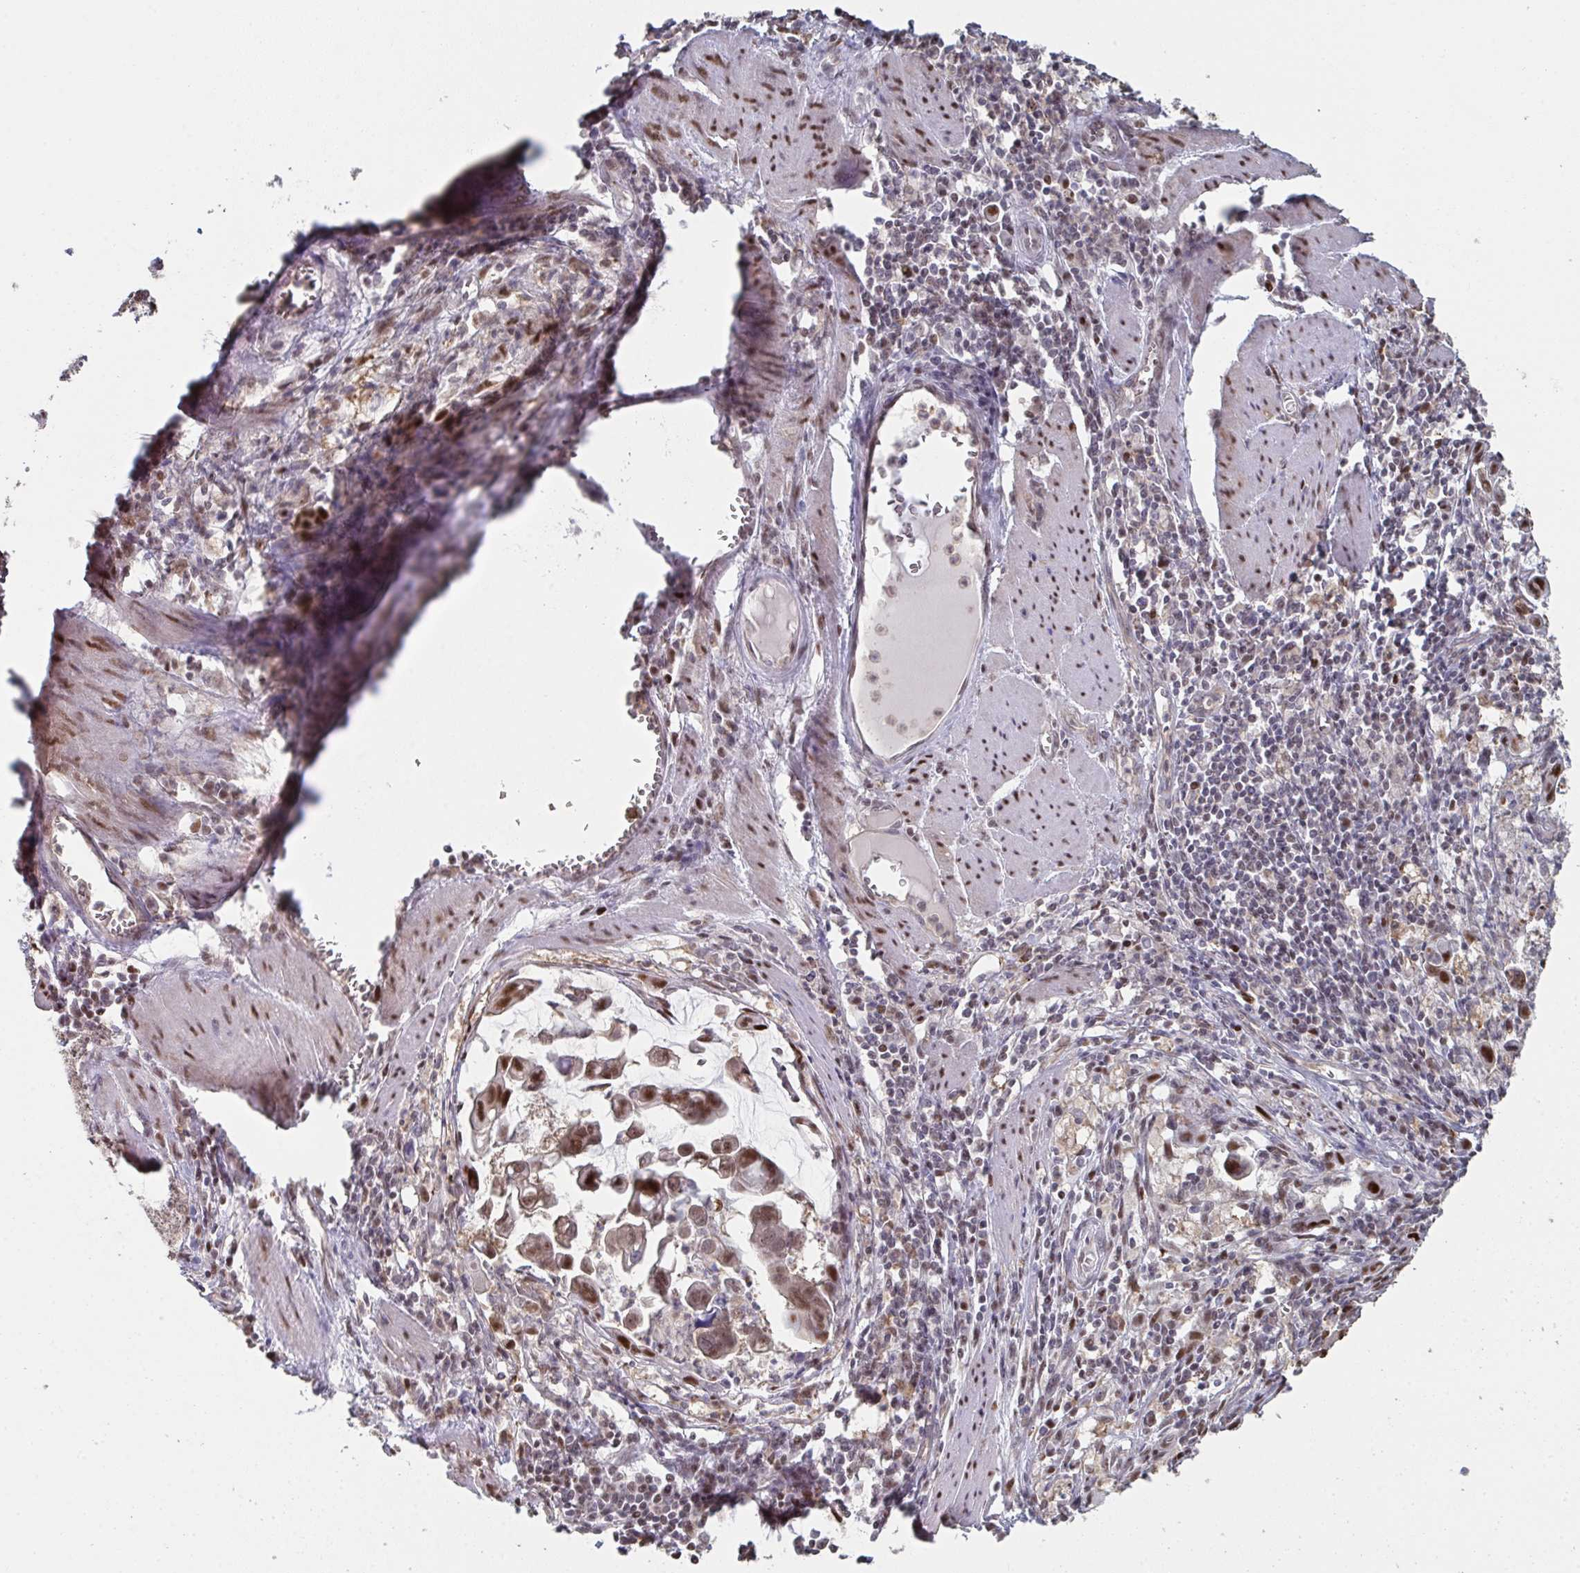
{"staining": {"intensity": "moderate", "quantity": "<25%", "location": "nuclear"}, "tissue": "stomach cancer", "cell_type": "Tumor cells", "image_type": "cancer", "snomed": [{"axis": "morphology", "description": "Adenocarcinoma, NOS"}, {"axis": "topography", "description": "Stomach, upper"}], "caption": "This is a photomicrograph of immunohistochemistry (IHC) staining of adenocarcinoma (stomach), which shows moderate staining in the nuclear of tumor cells.", "gene": "ACD", "patient": {"sex": "male", "age": 80}}